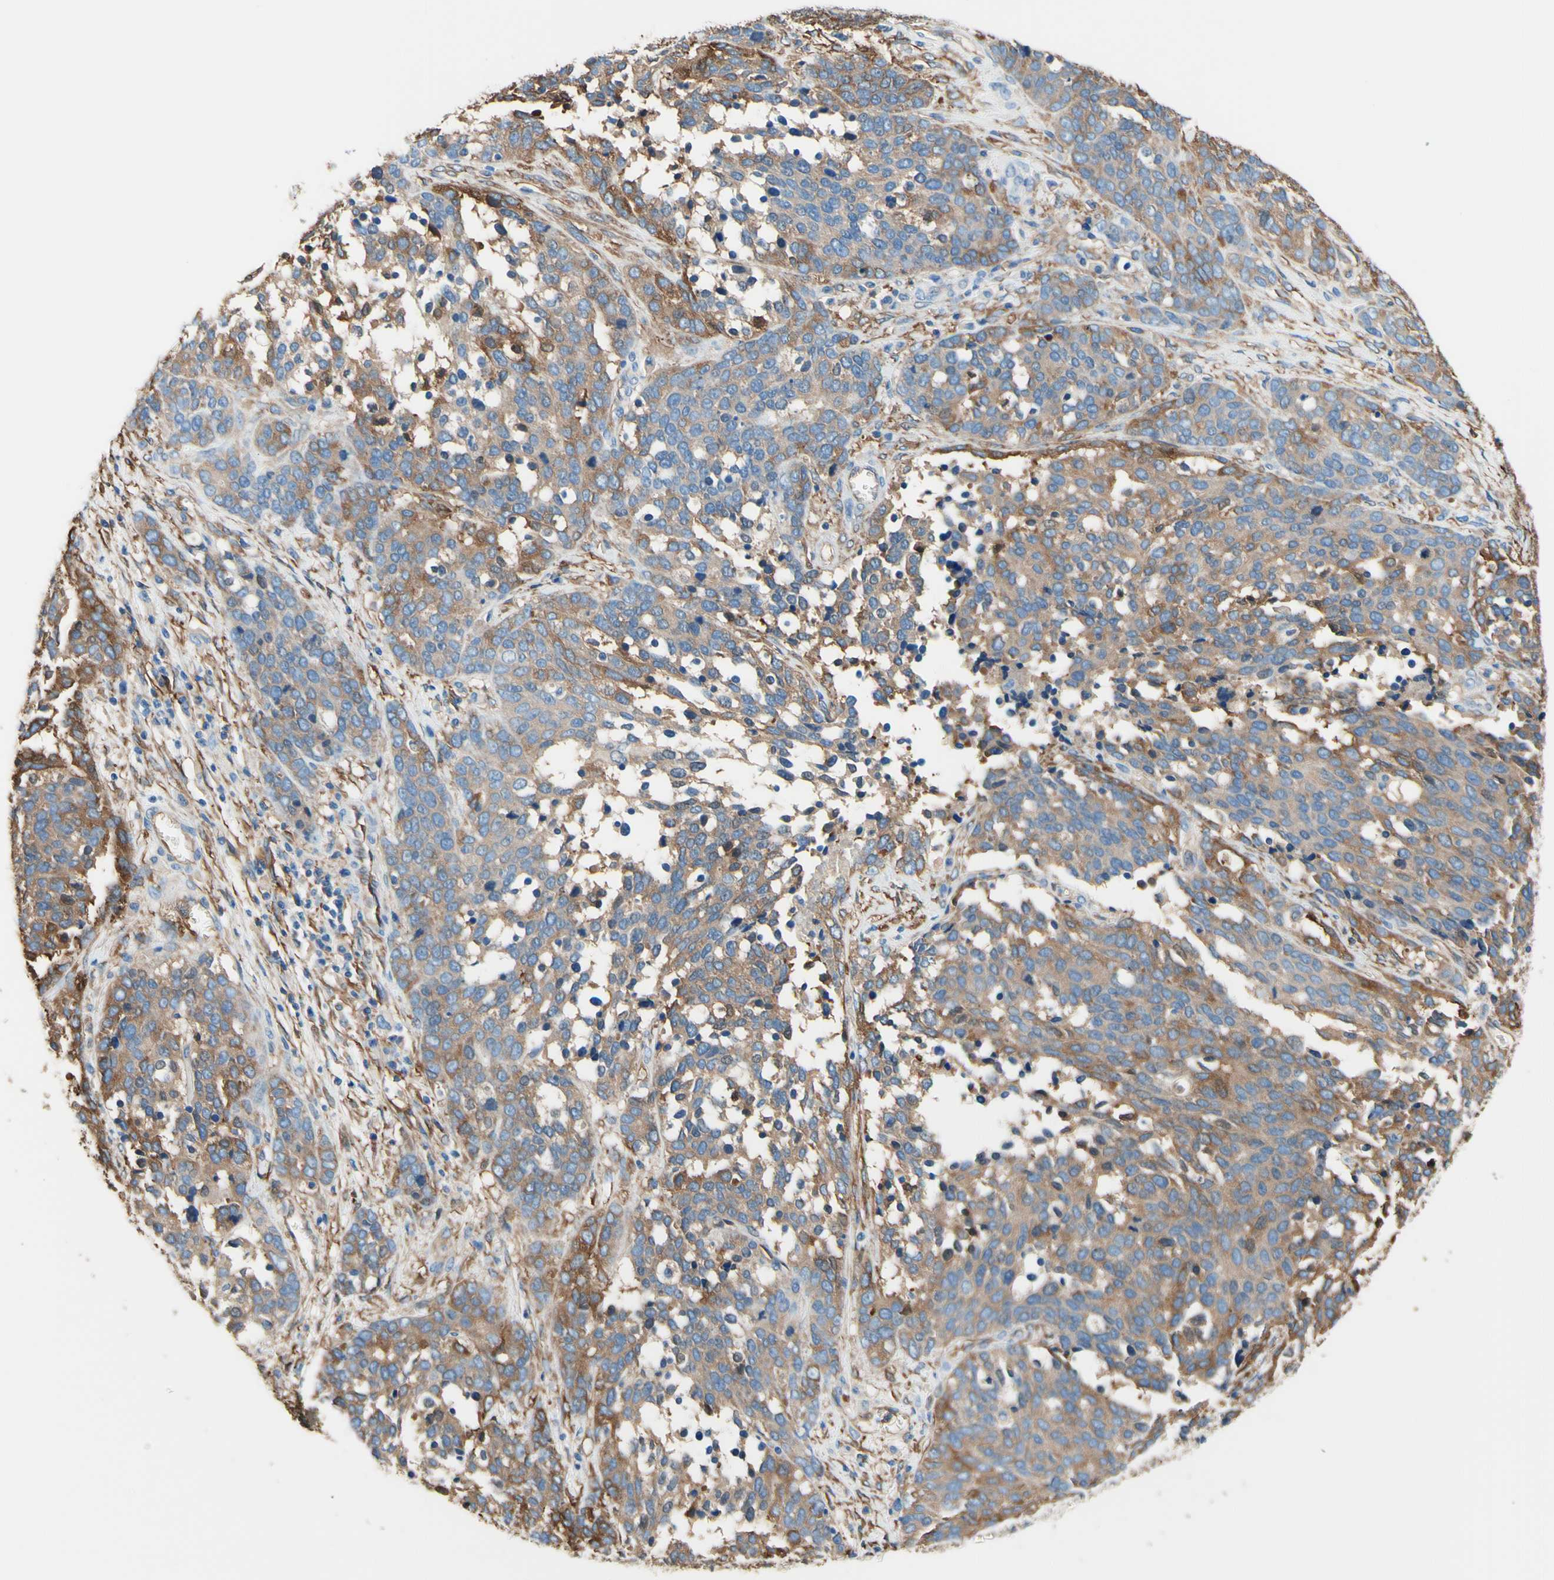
{"staining": {"intensity": "moderate", "quantity": ">75%", "location": "cytoplasmic/membranous"}, "tissue": "ovarian cancer", "cell_type": "Tumor cells", "image_type": "cancer", "snomed": [{"axis": "morphology", "description": "Cystadenocarcinoma, serous, NOS"}, {"axis": "topography", "description": "Ovary"}], "caption": "Immunohistochemistry image of neoplastic tissue: ovarian serous cystadenocarcinoma stained using immunohistochemistry shows medium levels of moderate protein expression localized specifically in the cytoplasmic/membranous of tumor cells, appearing as a cytoplasmic/membranous brown color.", "gene": "DPYSL3", "patient": {"sex": "female", "age": 44}}